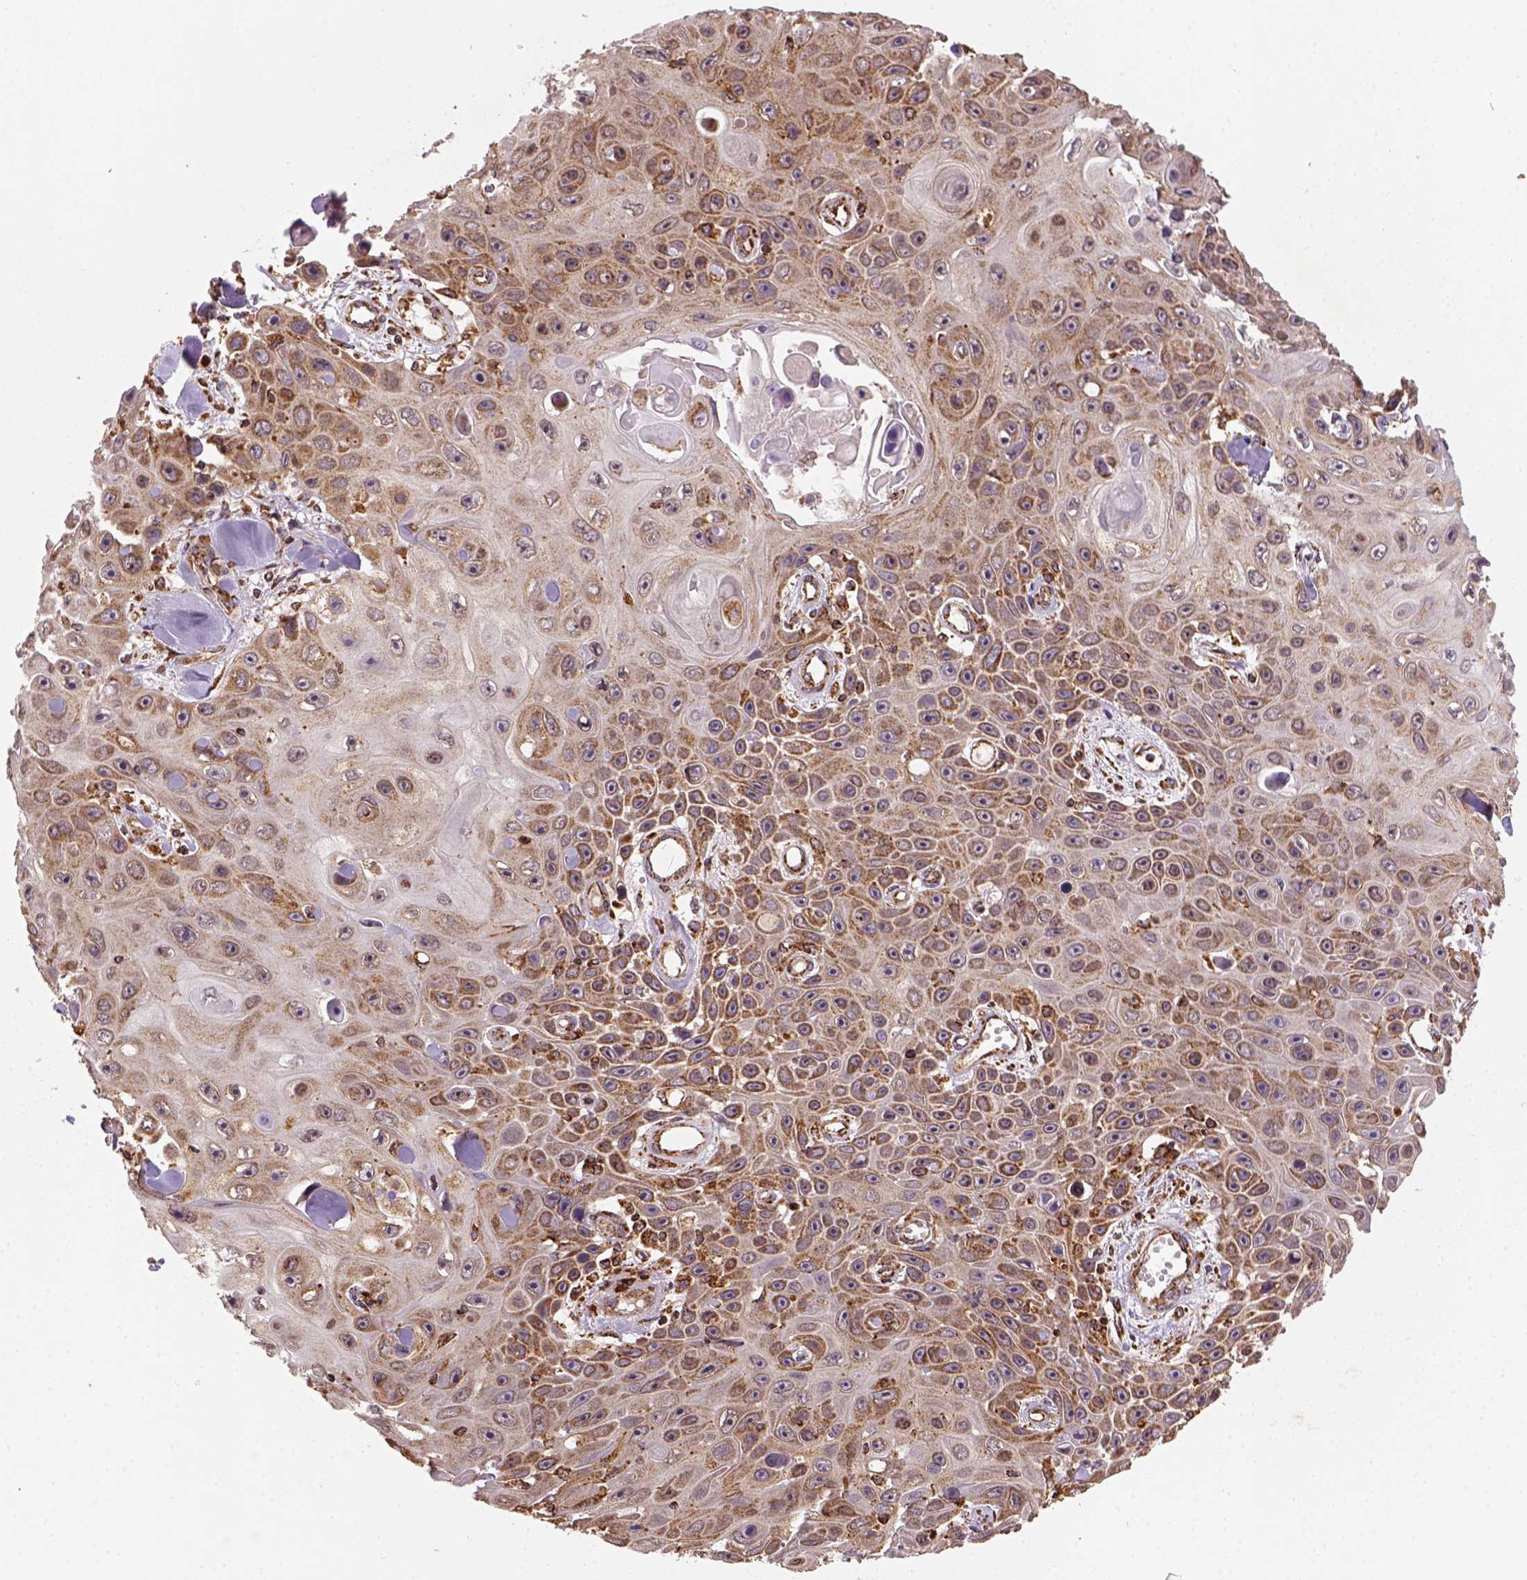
{"staining": {"intensity": "moderate", "quantity": ">75%", "location": "cytoplasmic/membranous"}, "tissue": "skin cancer", "cell_type": "Tumor cells", "image_type": "cancer", "snomed": [{"axis": "morphology", "description": "Squamous cell carcinoma, NOS"}, {"axis": "topography", "description": "Skin"}], "caption": "Immunohistochemistry histopathology image of neoplastic tissue: skin cancer (squamous cell carcinoma) stained using immunohistochemistry (IHC) shows medium levels of moderate protein expression localized specifically in the cytoplasmic/membranous of tumor cells, appearing as a cytoplasmic/membranous brown color.", "gene": "MAPK8IP3", "patient": {"sex": "male", "age": 82}}